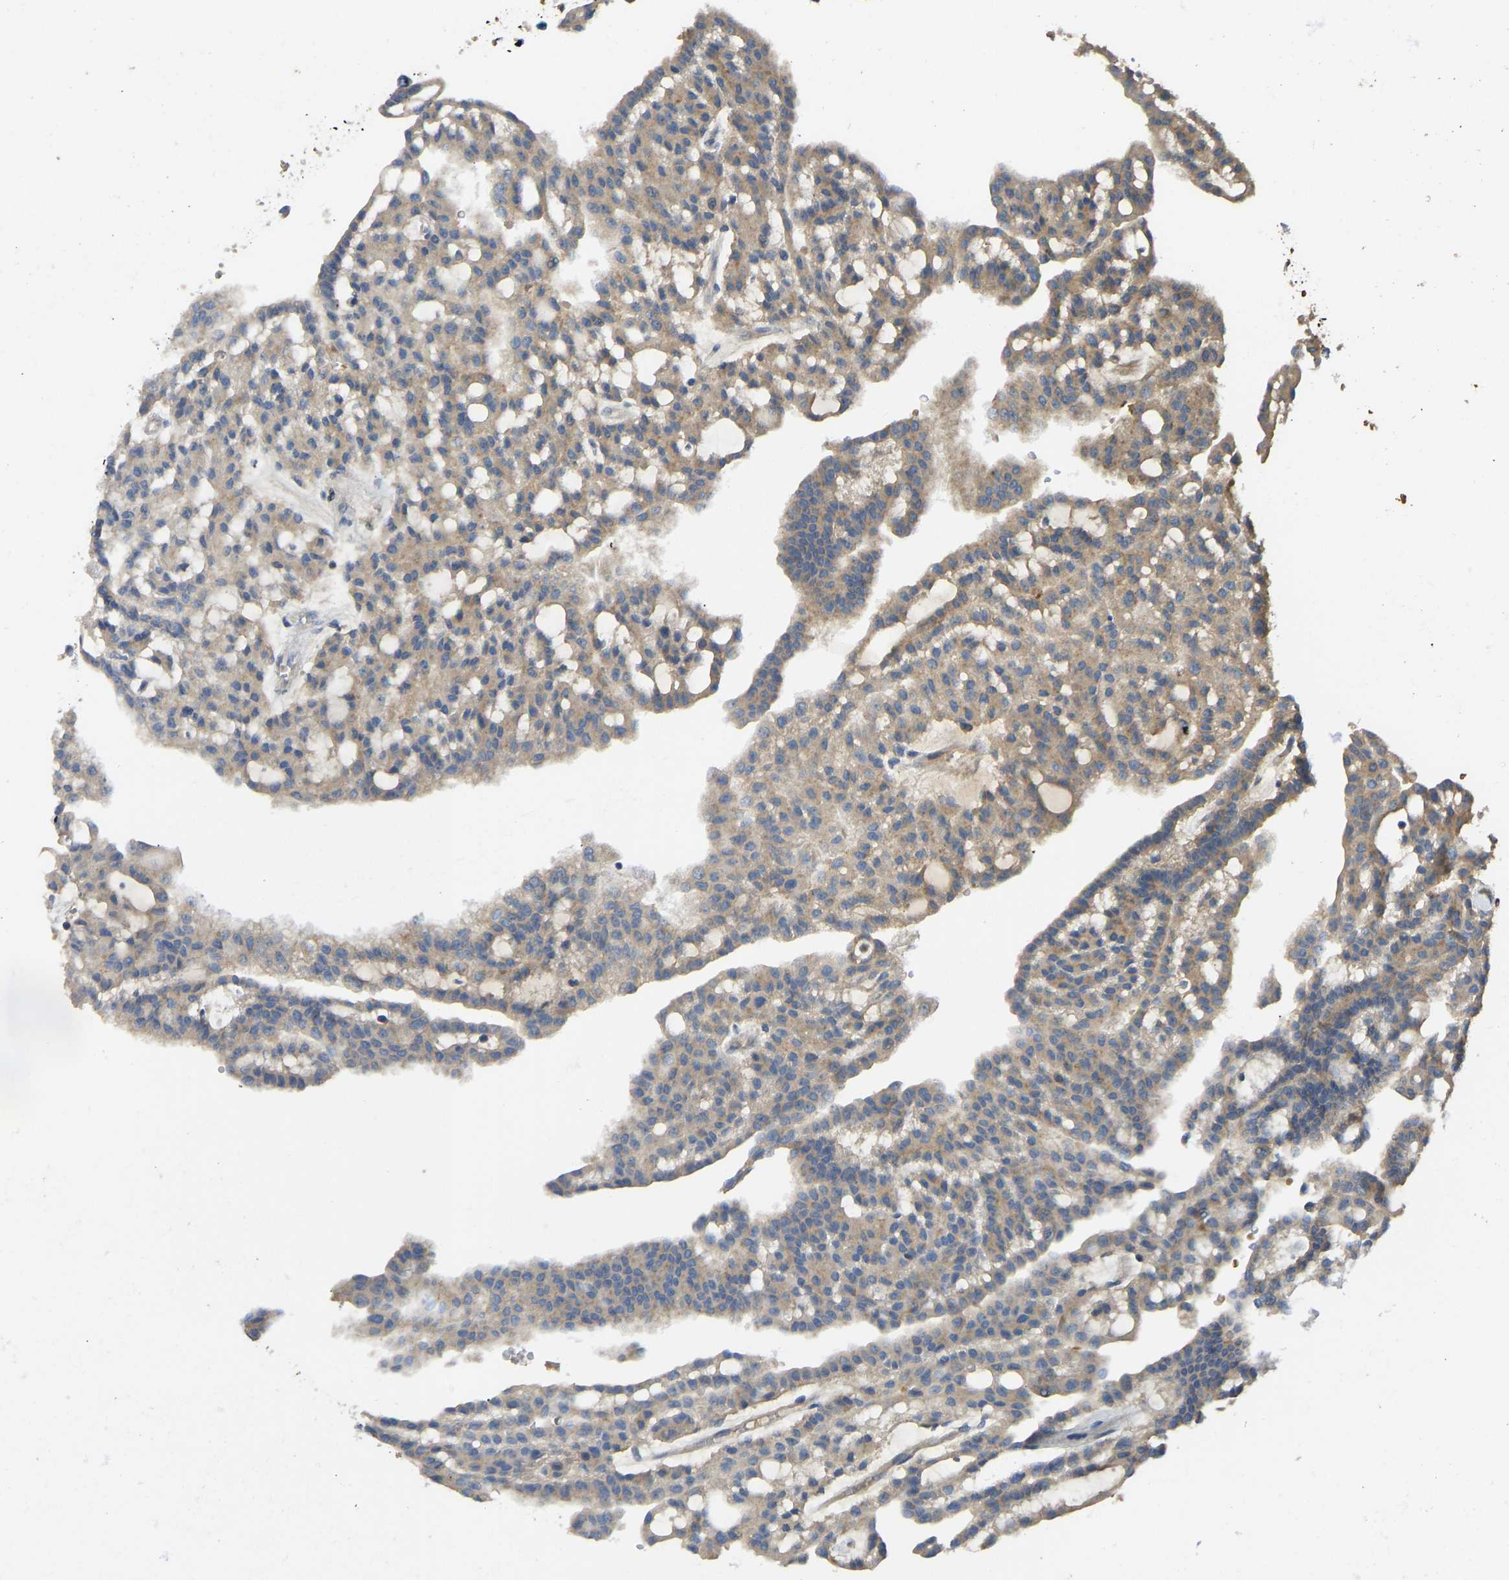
{"staining": {"intensity": "moderate", "quantity": ">75%", "location": "cytoplasmic/membranous"}, "tissue": "renal cancer", "cell_type": "Tumor cells", "image_type": "cancer", "snomed": [{"axis": "morphology", "description": "Adenocarcinoma, NOS"}, {"axis": "topography", "description": "Kidney"}], "caption": "Immunohistochemistry histopathology image of neoplastic tissue: human renal adenocarcinoma stained using IHC exhibits medium levels of moderate protein expression localized specifically in the cytoplasmic/membranous of tumor cells, appearing as a cytoplasmic/membranous brown color.", "gene": "VCPKMT", "patient": {"sex": "male", "age": 63}}